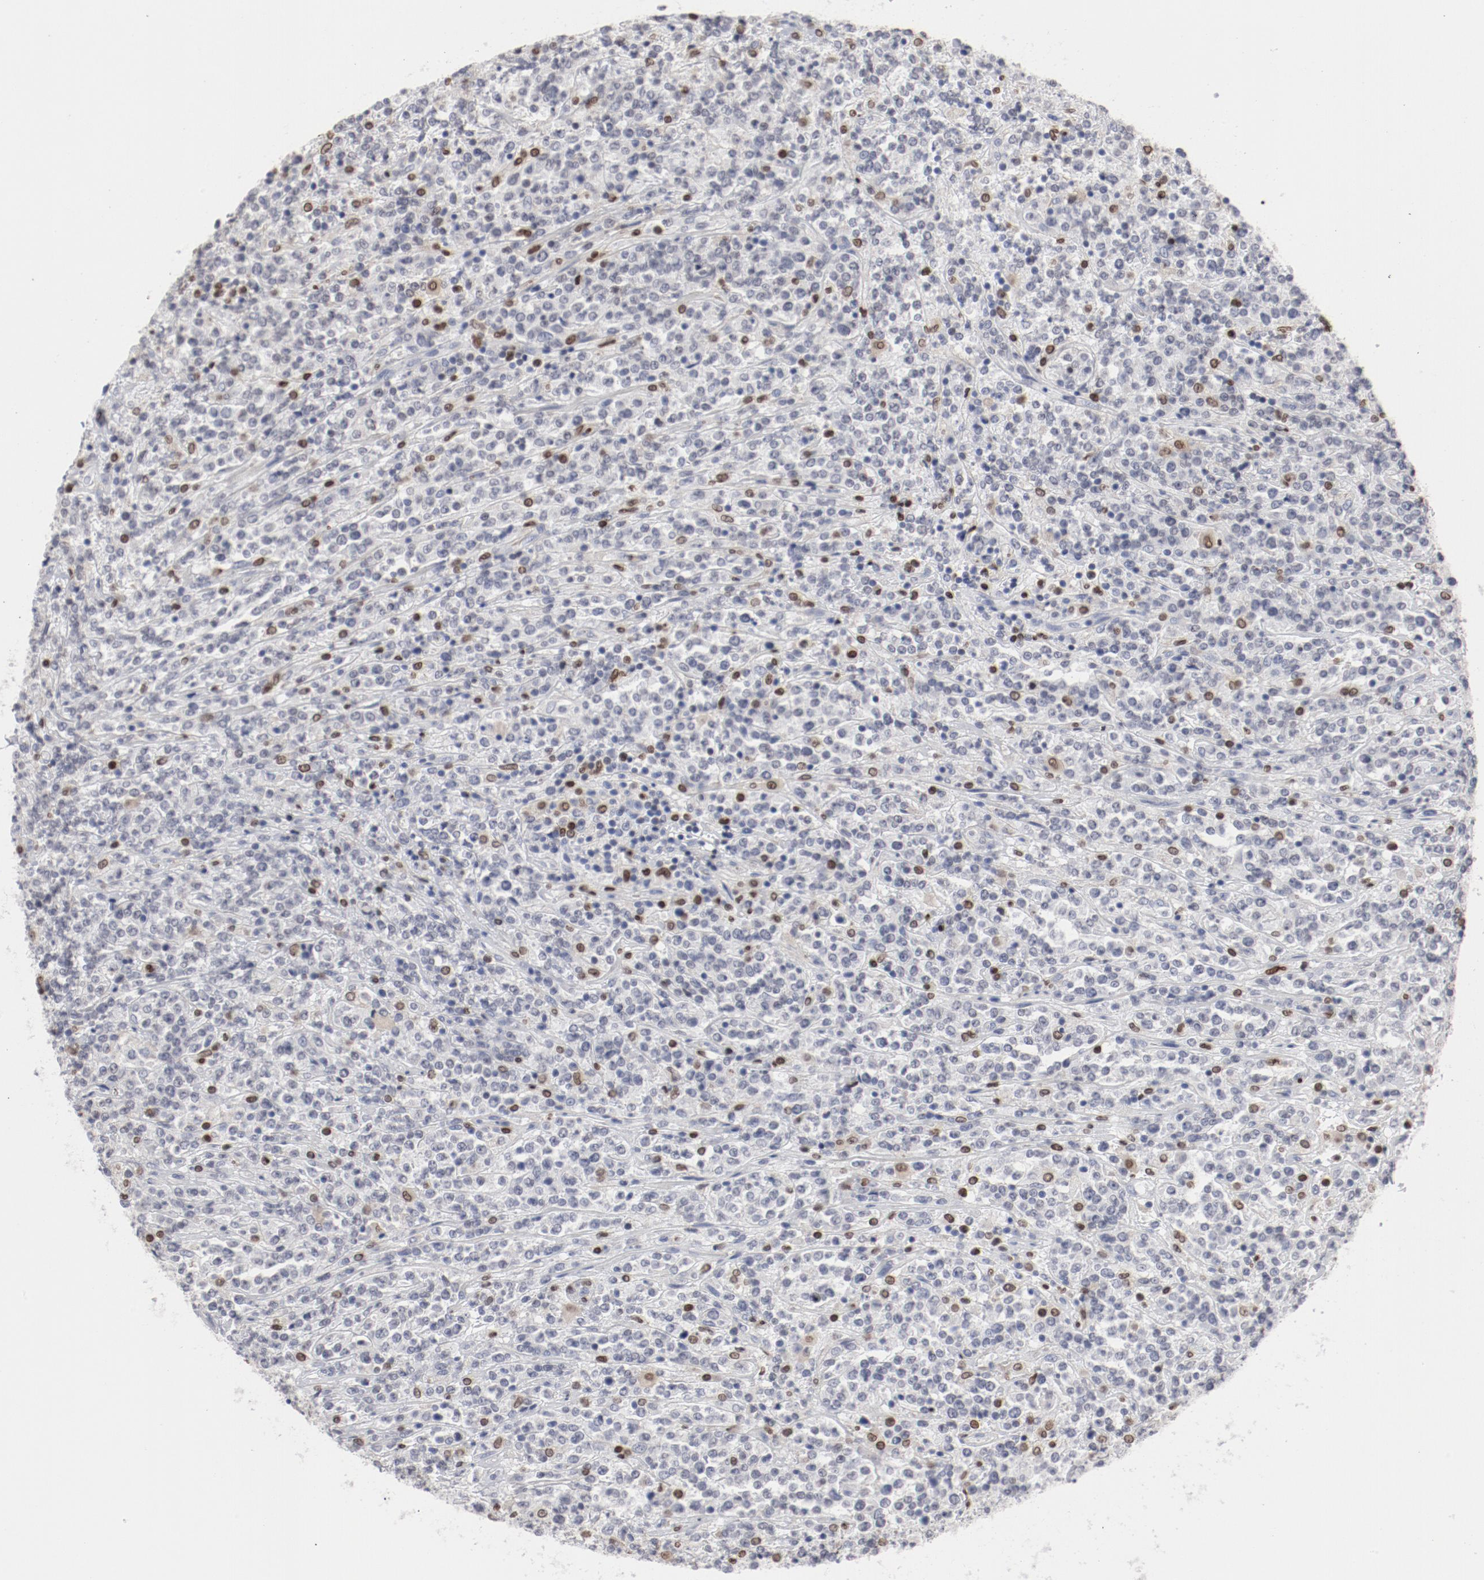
{"staining": {"intensity": "negative", "quantity": "none", "location": "none"}, "tissue": "lymphoma", "cell_type": "Tumor cells", "image_type": "cancer", "snomed": [{"axis": "morphology", "description": "Malignant lymphoma, non-Hodgkin's type, High grade"}, {"axis": "topography", "description": "Soft tissue"}], "caption": "A photomicrograph of malignant lymphoma, non-Hodgkin's type (high-grade) stained for a protein displays no brown staining in tumor cells.", "gene": "SPI1", "patient": {"sex": "male", "age": 18}}